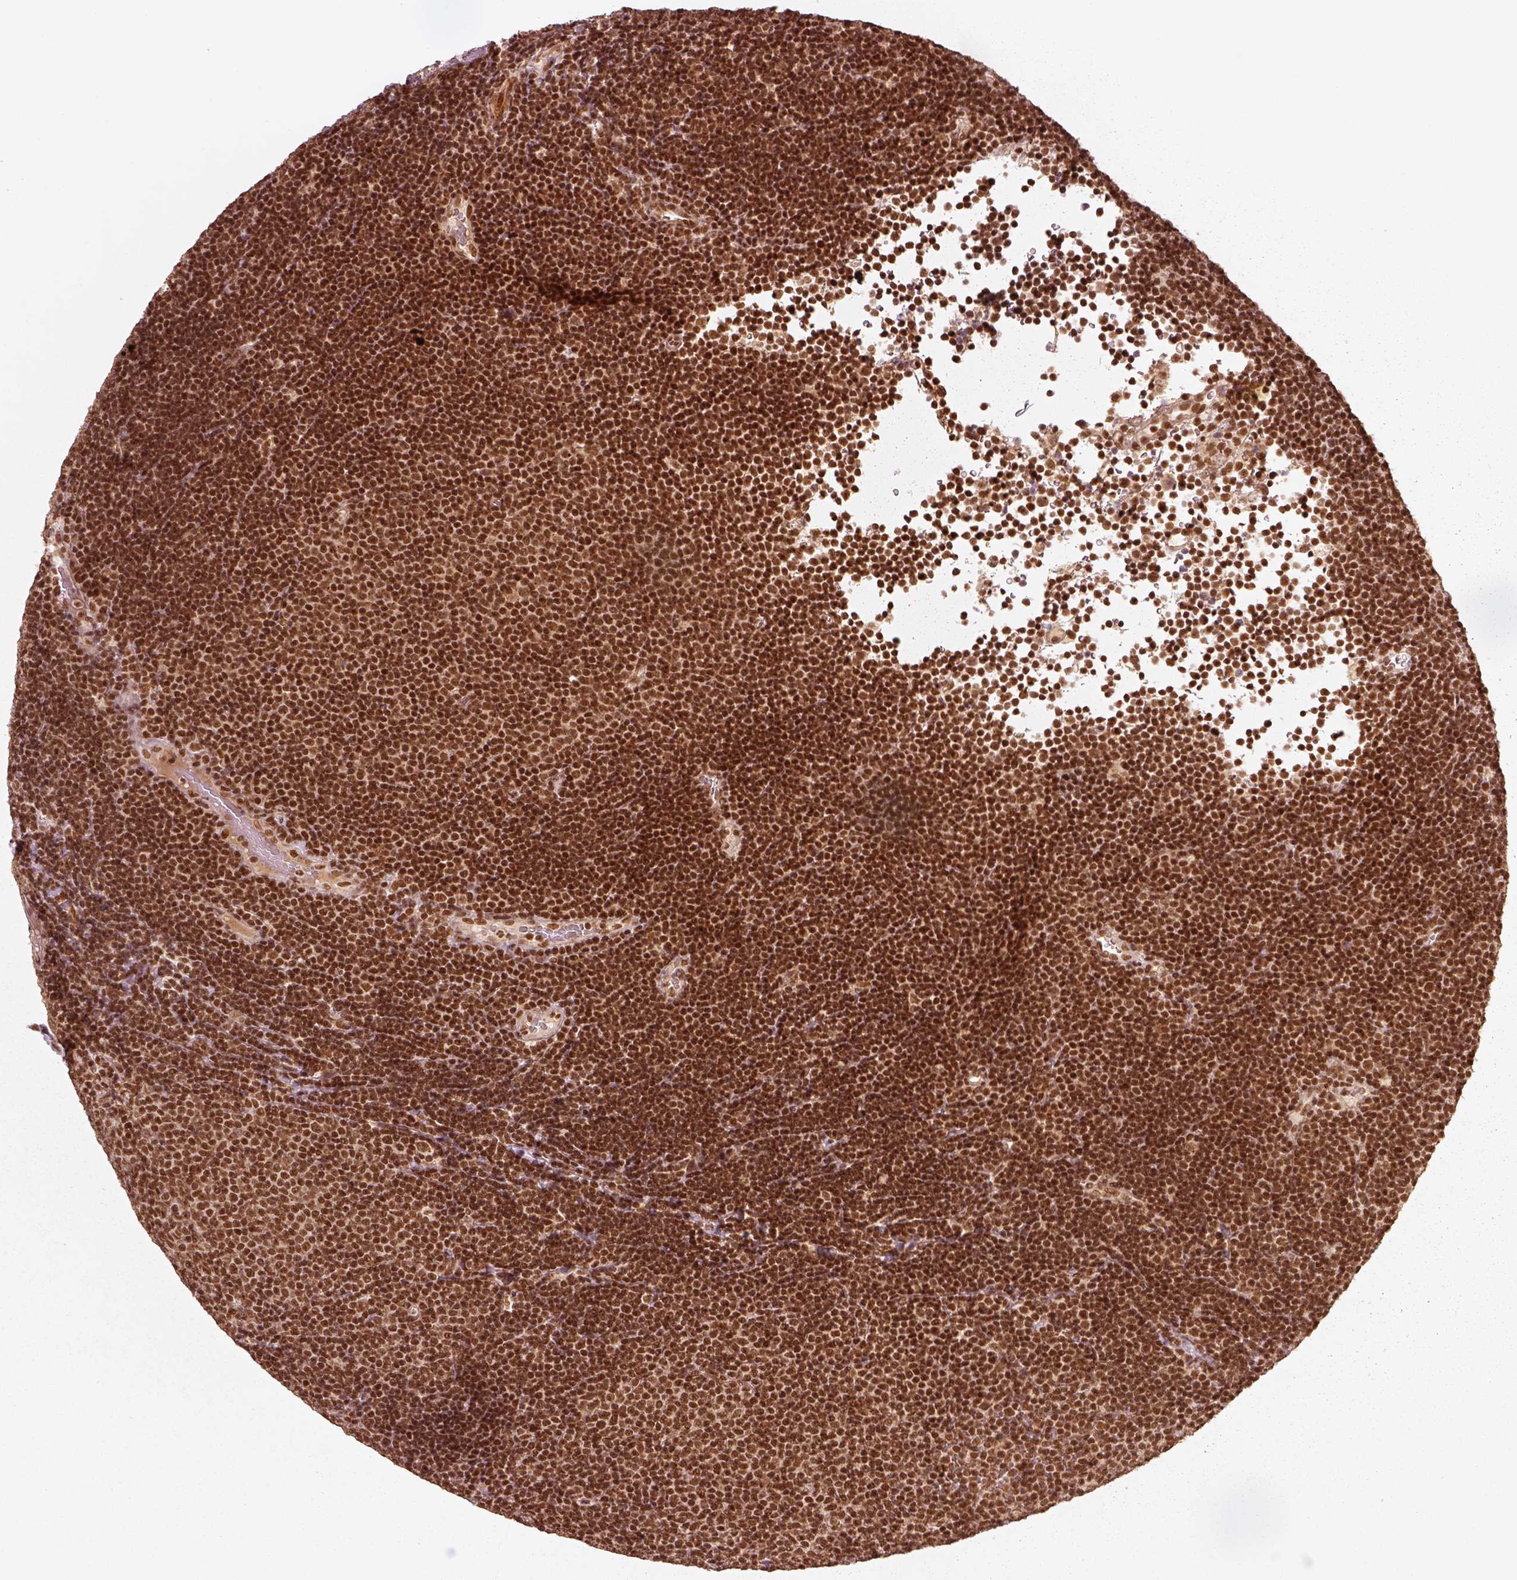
{"staining": {"intensity": "strong", "quantity": ">75%", "location": "nuclear"}, "tissue": "lymphoma", "cell_type": "Tumor cells", "image_type": "cancer", "snomed": [{"axis": "morphology", "description": "Malignant lymphoma, non-Hodgkin's type, Low grade"}, {"axis": "topography", "description": "Brain"}], "caption": "Protein staining by immunohistochemistry (IHC) demonstrates strong nuclear staining in about >75% of tumor cells in malignant lymphoma, non-Hodgkin's type (low-grade).", "gene": "GMEB2", "patient": {"sex": "female", "age": 66}}